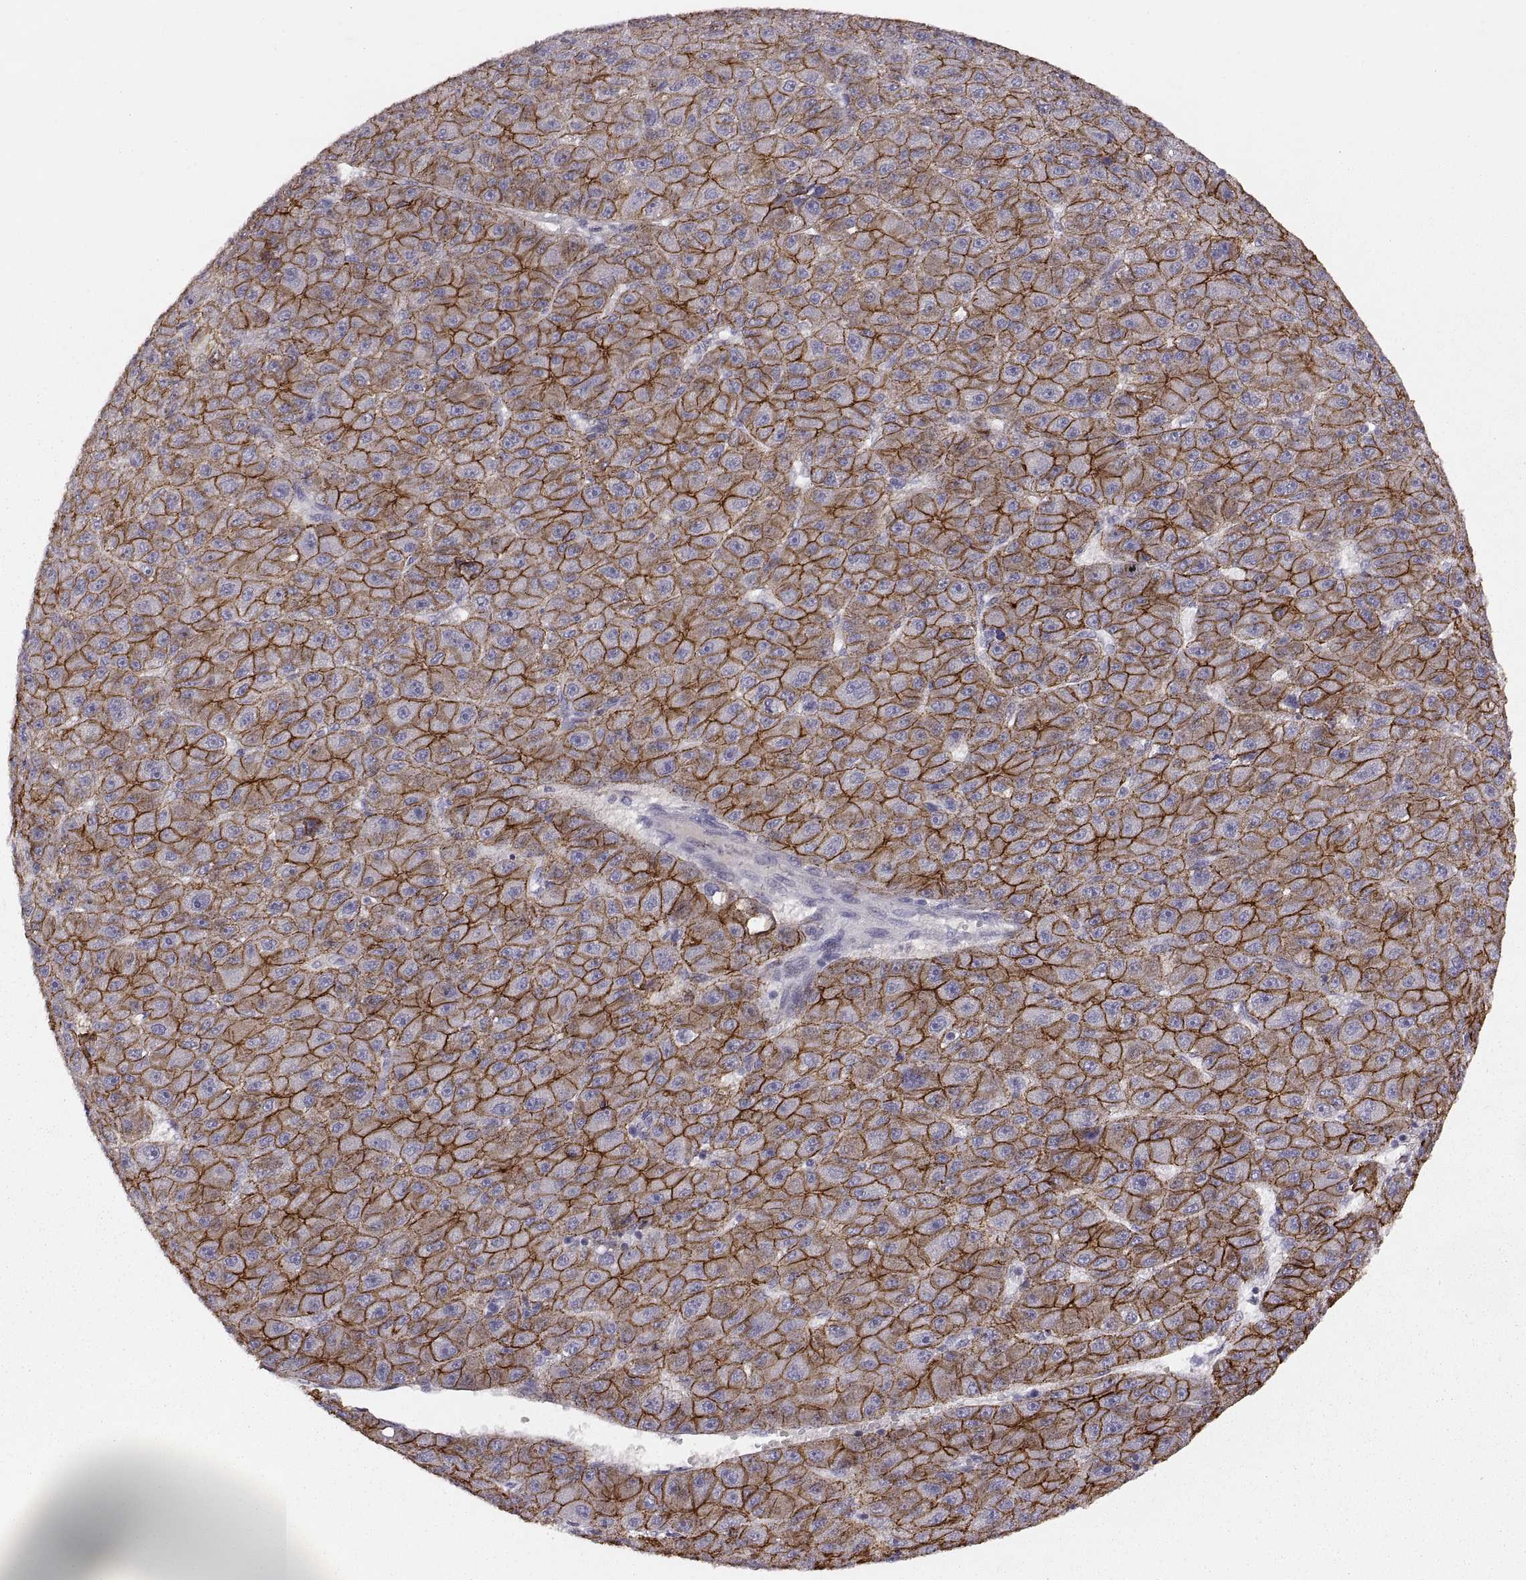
{"staining": {"intensity": "strong", "quantity": ">75%", "location": "cytoplasmic/membranous"}, "tissue": "liver cancer", "cell_type": "Tumor cells", "image_type": "cancer", "snomed": [{"axis": "morphology", "description": "Carcinoma, Hepatocellular, NOS"}, {"axis": "topography", "description": "Liver"}], "caption": "Human liver cancer stained with a brown dye displays strong cytoplasmic/membranous positive expression in about >75% of tumor cells.", "gene": "CDH2", "patient": {"sex": "male", "age": 67}}